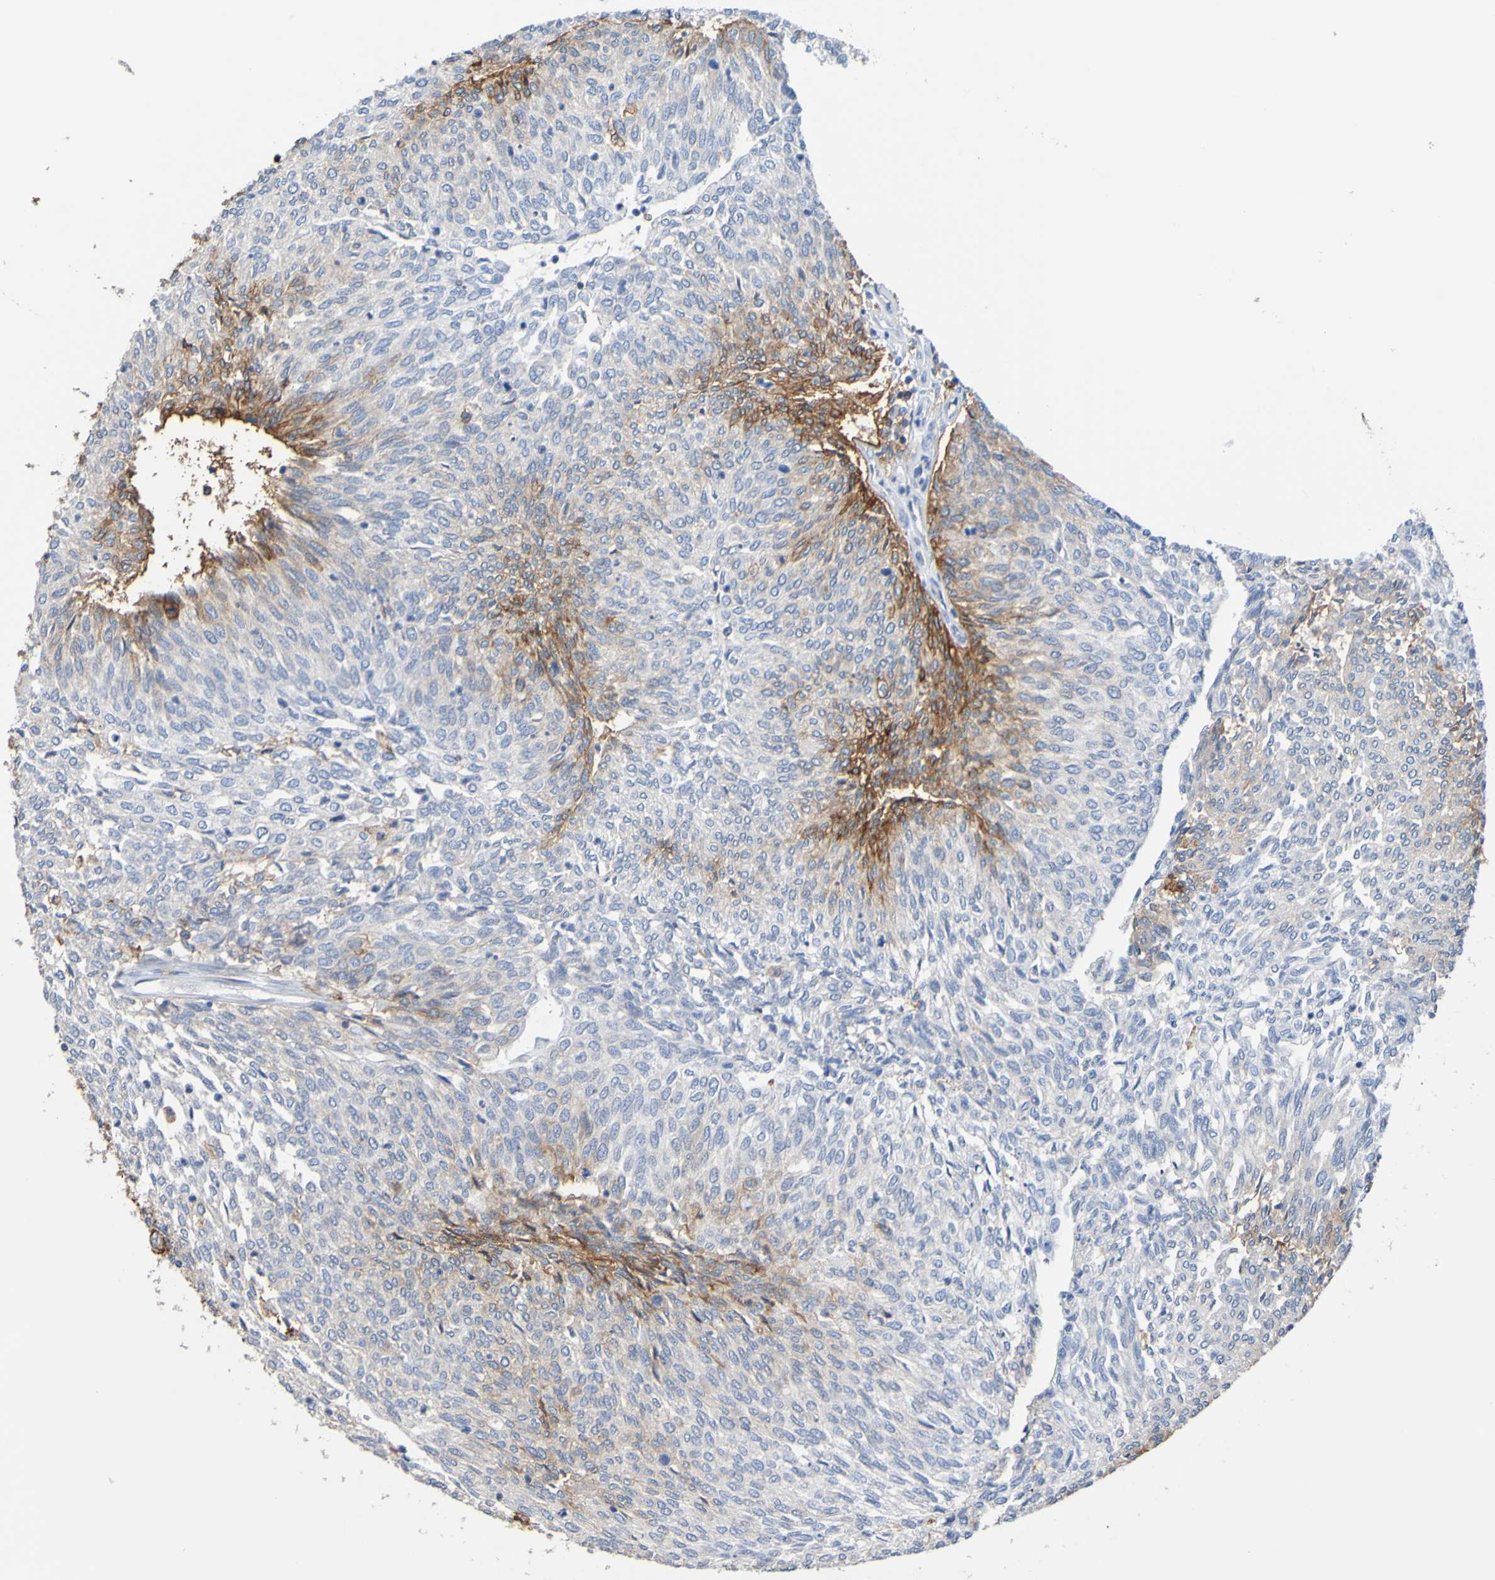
{"staining": {"intensity": "moderate", "quantity": "<25%", "location": "cytoplasmic/membranous"}, "tissue": "urothelial cancer", "cell_type": "Tumor cells", "image_type": "cancer", "snomed": [{"axis": "morphology", "description": "Urothelial carcinoma, Low grade"}, {"axis": "topography", "description": "Urinary bladder"}], "caption": "Immunohistochemical staining of human urothelial carcinoma (low-grade) exhibits moderate cytoplasmic/membranous protein staining in about <25% of tumor cells. (DAB (3,3'-diaminobenzidine) = brown stain, brightfield microscopy at high magnification).", "gene": "SLC3A2", "patient": {"sex": "female", "age": 79}}